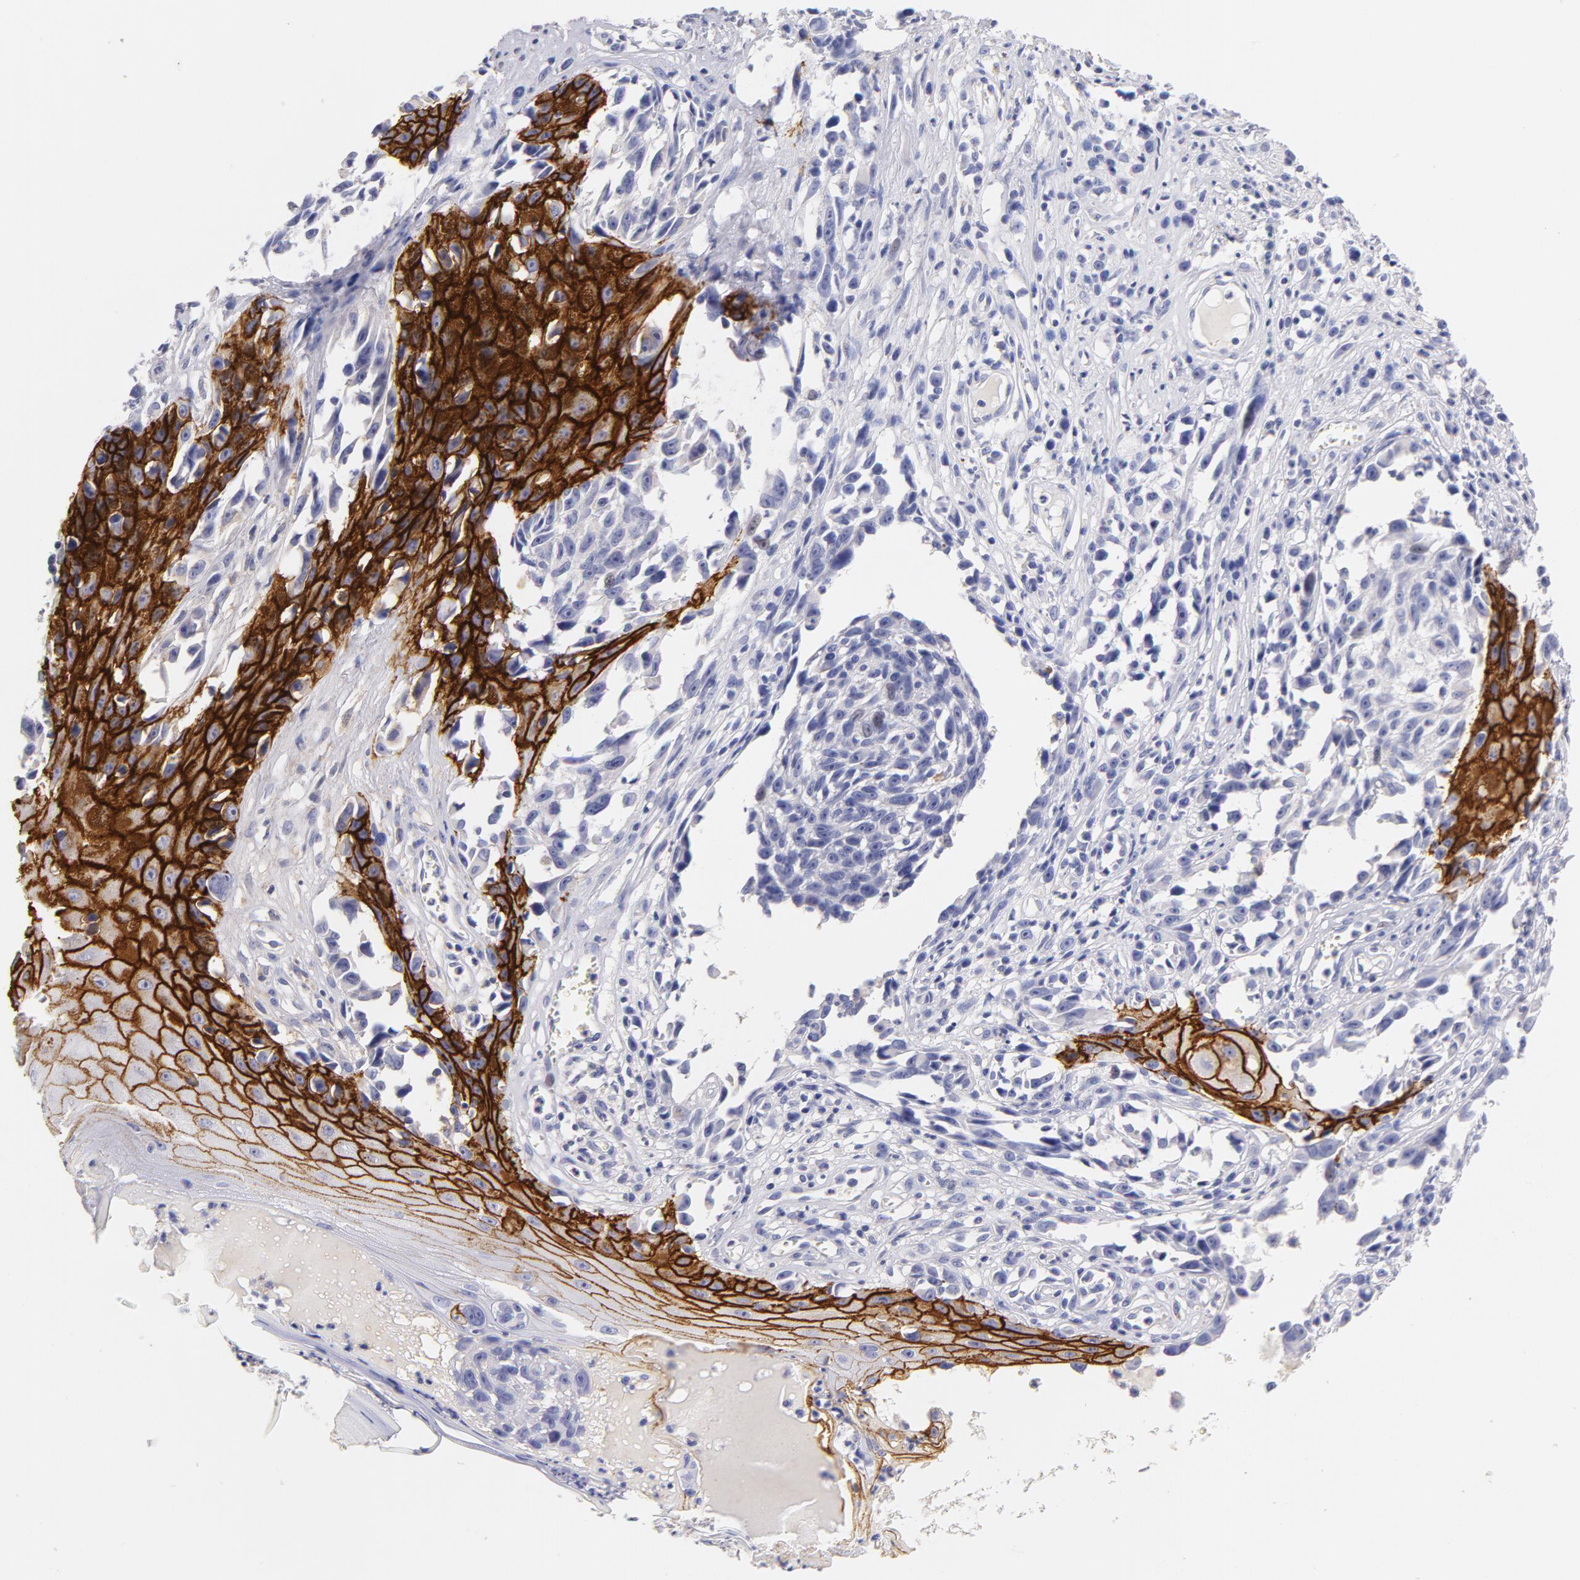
{"staining": {"intensity": "negative", "quantity": "none", "location": "none"}, "tissue": "melanoma", "cell_type": "Tumor cells", "image_type": "cancer", "snomed": [{"axis": "morphology", "description": "Malignant melanoma, NOS"}, {"axis": "topography", "description": "Skin"}], "caption": "This is an immunohistochemistry micrograph of human malignant melanoma. There is no staining in tumor cells.", "gene": "CD44", "patient": {"sex": "female", "age": 82}}